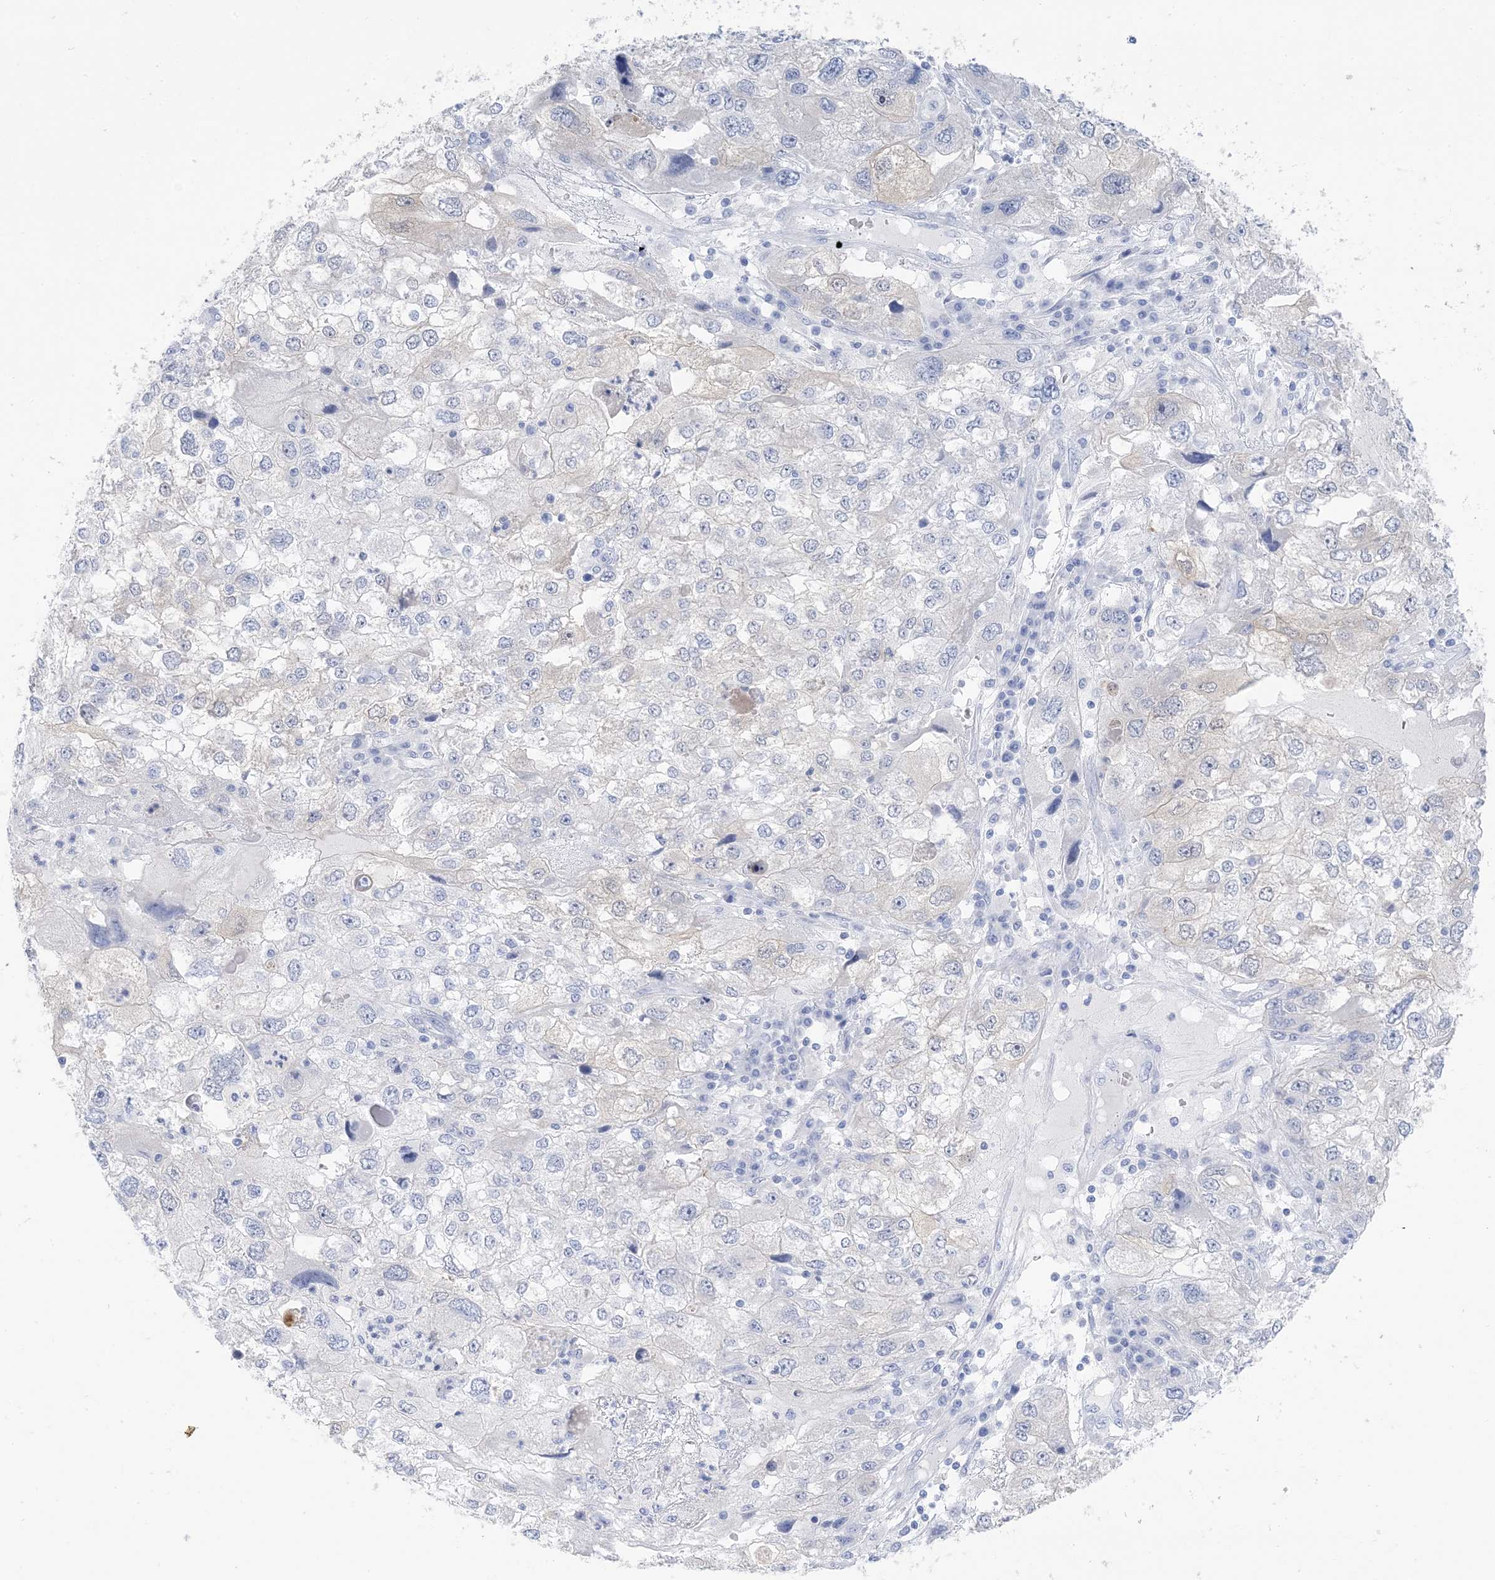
{"staining": {"intensity": "negative", "quantity": "none", "location": "none"}, "tissue": "endometrial cancer", "cell_type": "Tumor cells", "image_type": "cancer", "snomed": [{"axis": "morphology", "description": "Adenocarcinoma, NOS"}, {"axis": "topography", "description": "Endometrium"}], "caption": "This photomicrograph is of adenocarcinoma (endometrial) stained with immunohistochemistry to label a protein in brown with the nuclei are counter-stained blue. There is no positivity in tumor cells.", "gene": "SH3YL1", "patient": {"sex": "female", "age": 49}}